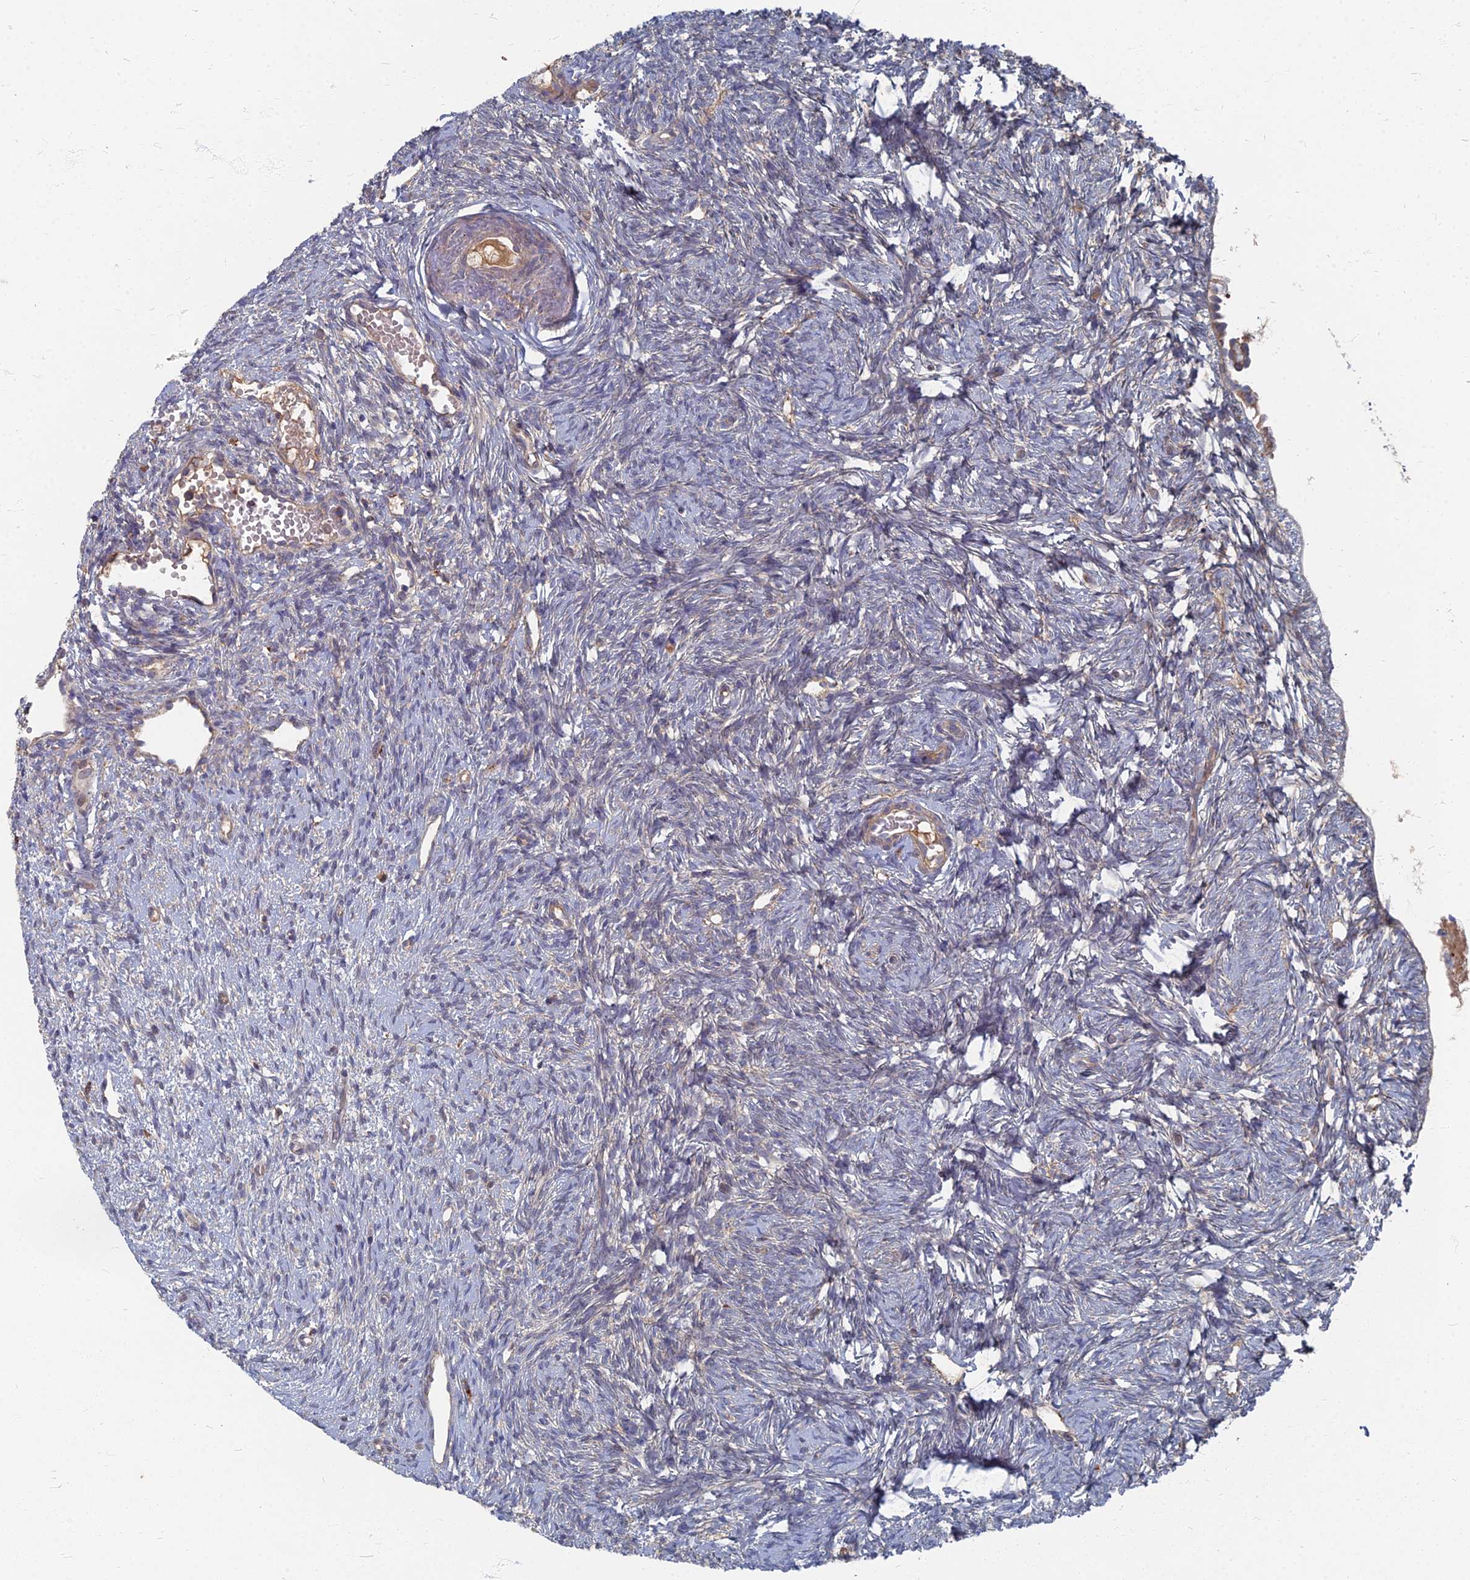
{"staining": {"intensity": "moderate", "quantity": "<25%", "location": "cytoplasmic/membranous"}, "tissue": "ovary", "cell_type": "Follicle cells", "image_type": "normal", "snomed": [{"axis": "morphology", "description": "Normal tissue, NOS"}, {"axis": "topography", "description": "Ovary"}], "caption": "A low amount of moderate cytoplasmic/membranous staining is seen in approximately <25% of follicle cells in unremarkable ovary.", "gene": "PPCDC", "patient": {"sex": "female", "age": 51}}